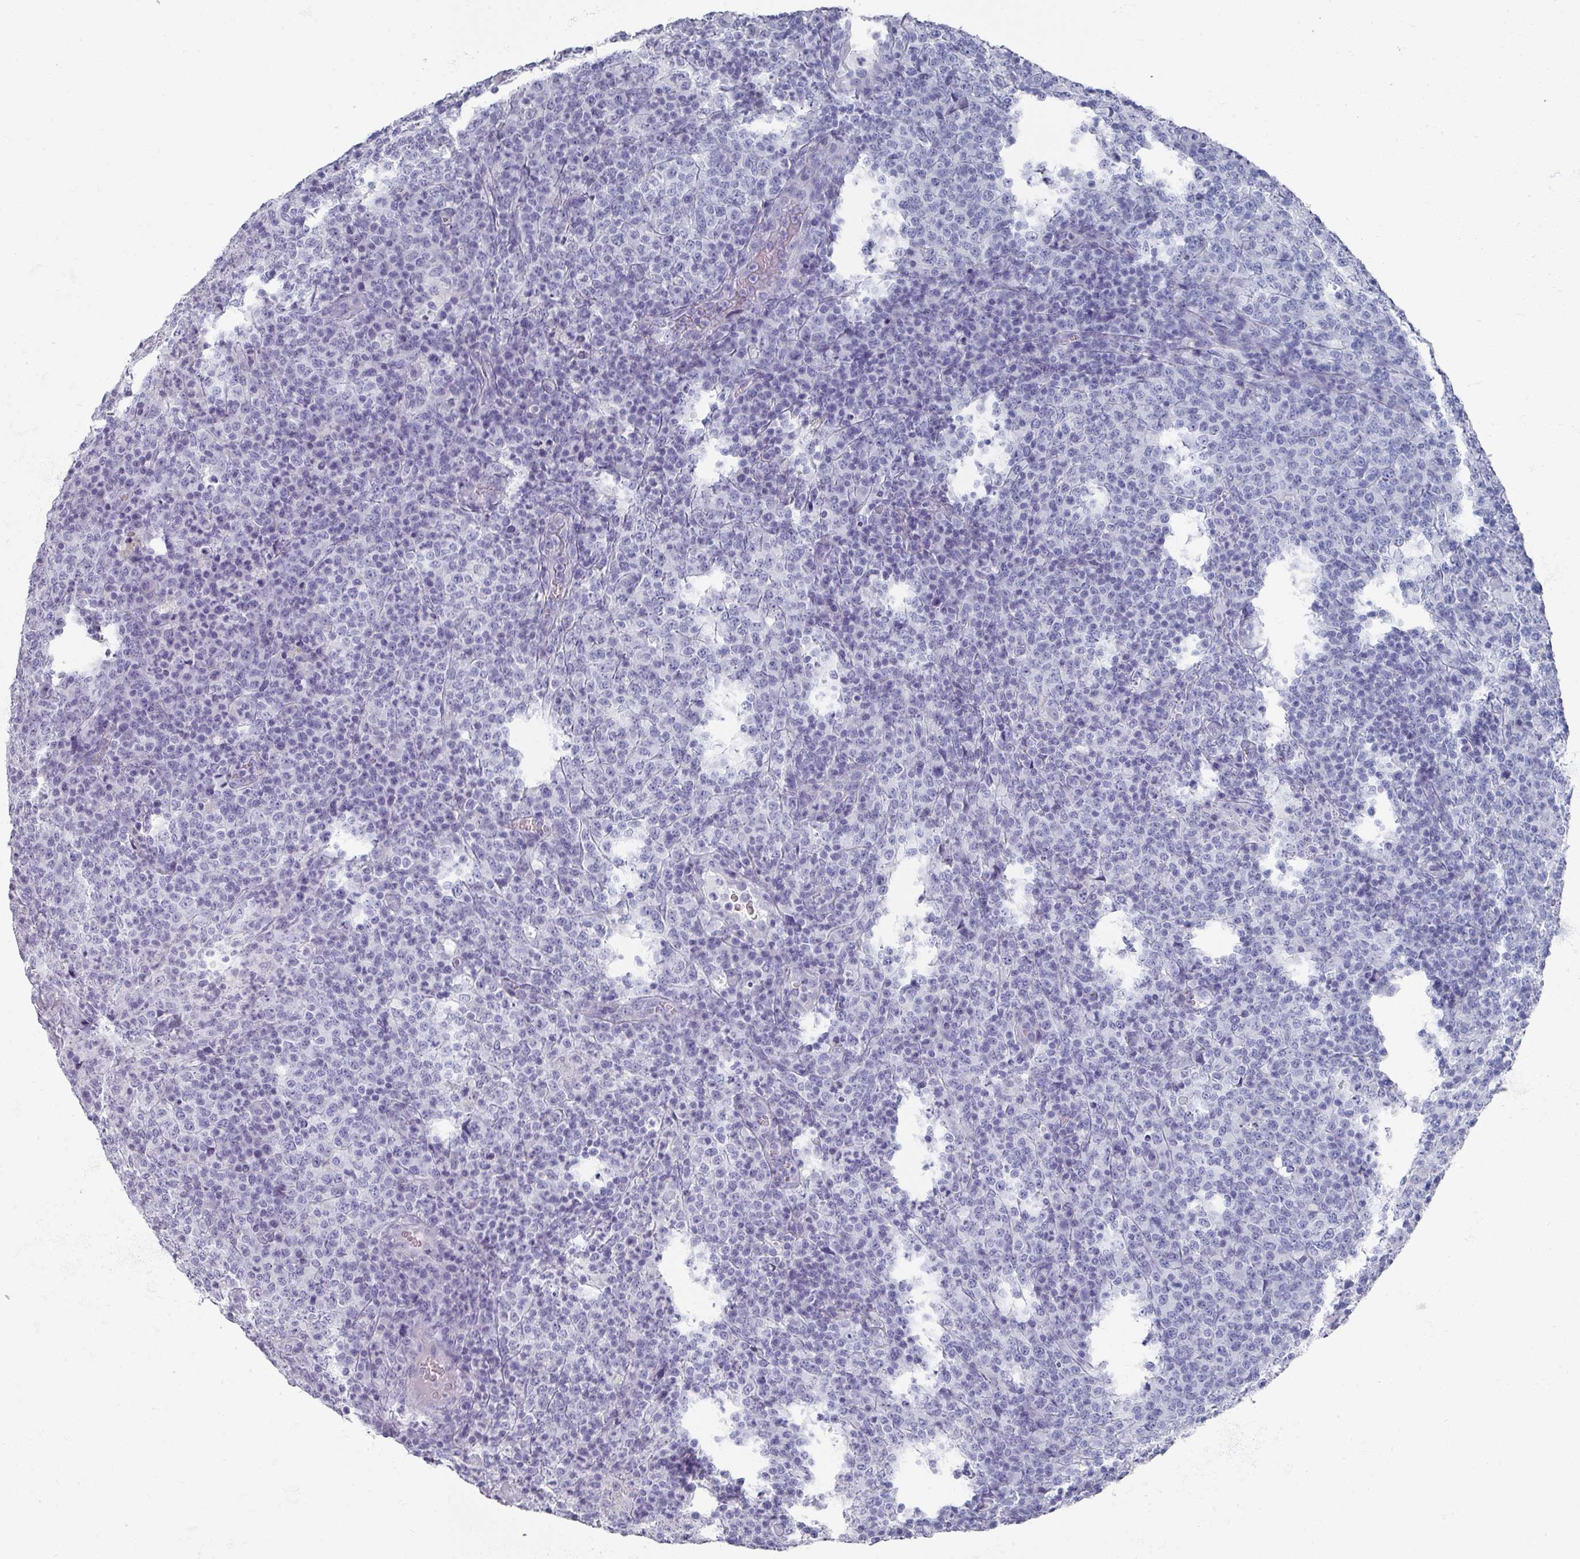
{"staining": {"intensity": "negative", "quantity": "none", "location": "none"}, "tissue": "lymphoma", "cell_type": "Tumor cells", "image_type": "cancer", "snomed": [{"axis": "morphology", "description": "Malignant lymphoma, non-Hodgkin's type, High grade"}, {"axis": "topography", "description": "Lymph node"}], "caption": "Tumor cells show no significant expression in high-grade malignant lymphoma, non-Hodgkin's type.", "gene": "OMG", "patient": {"sex": "male", "age": 54}}